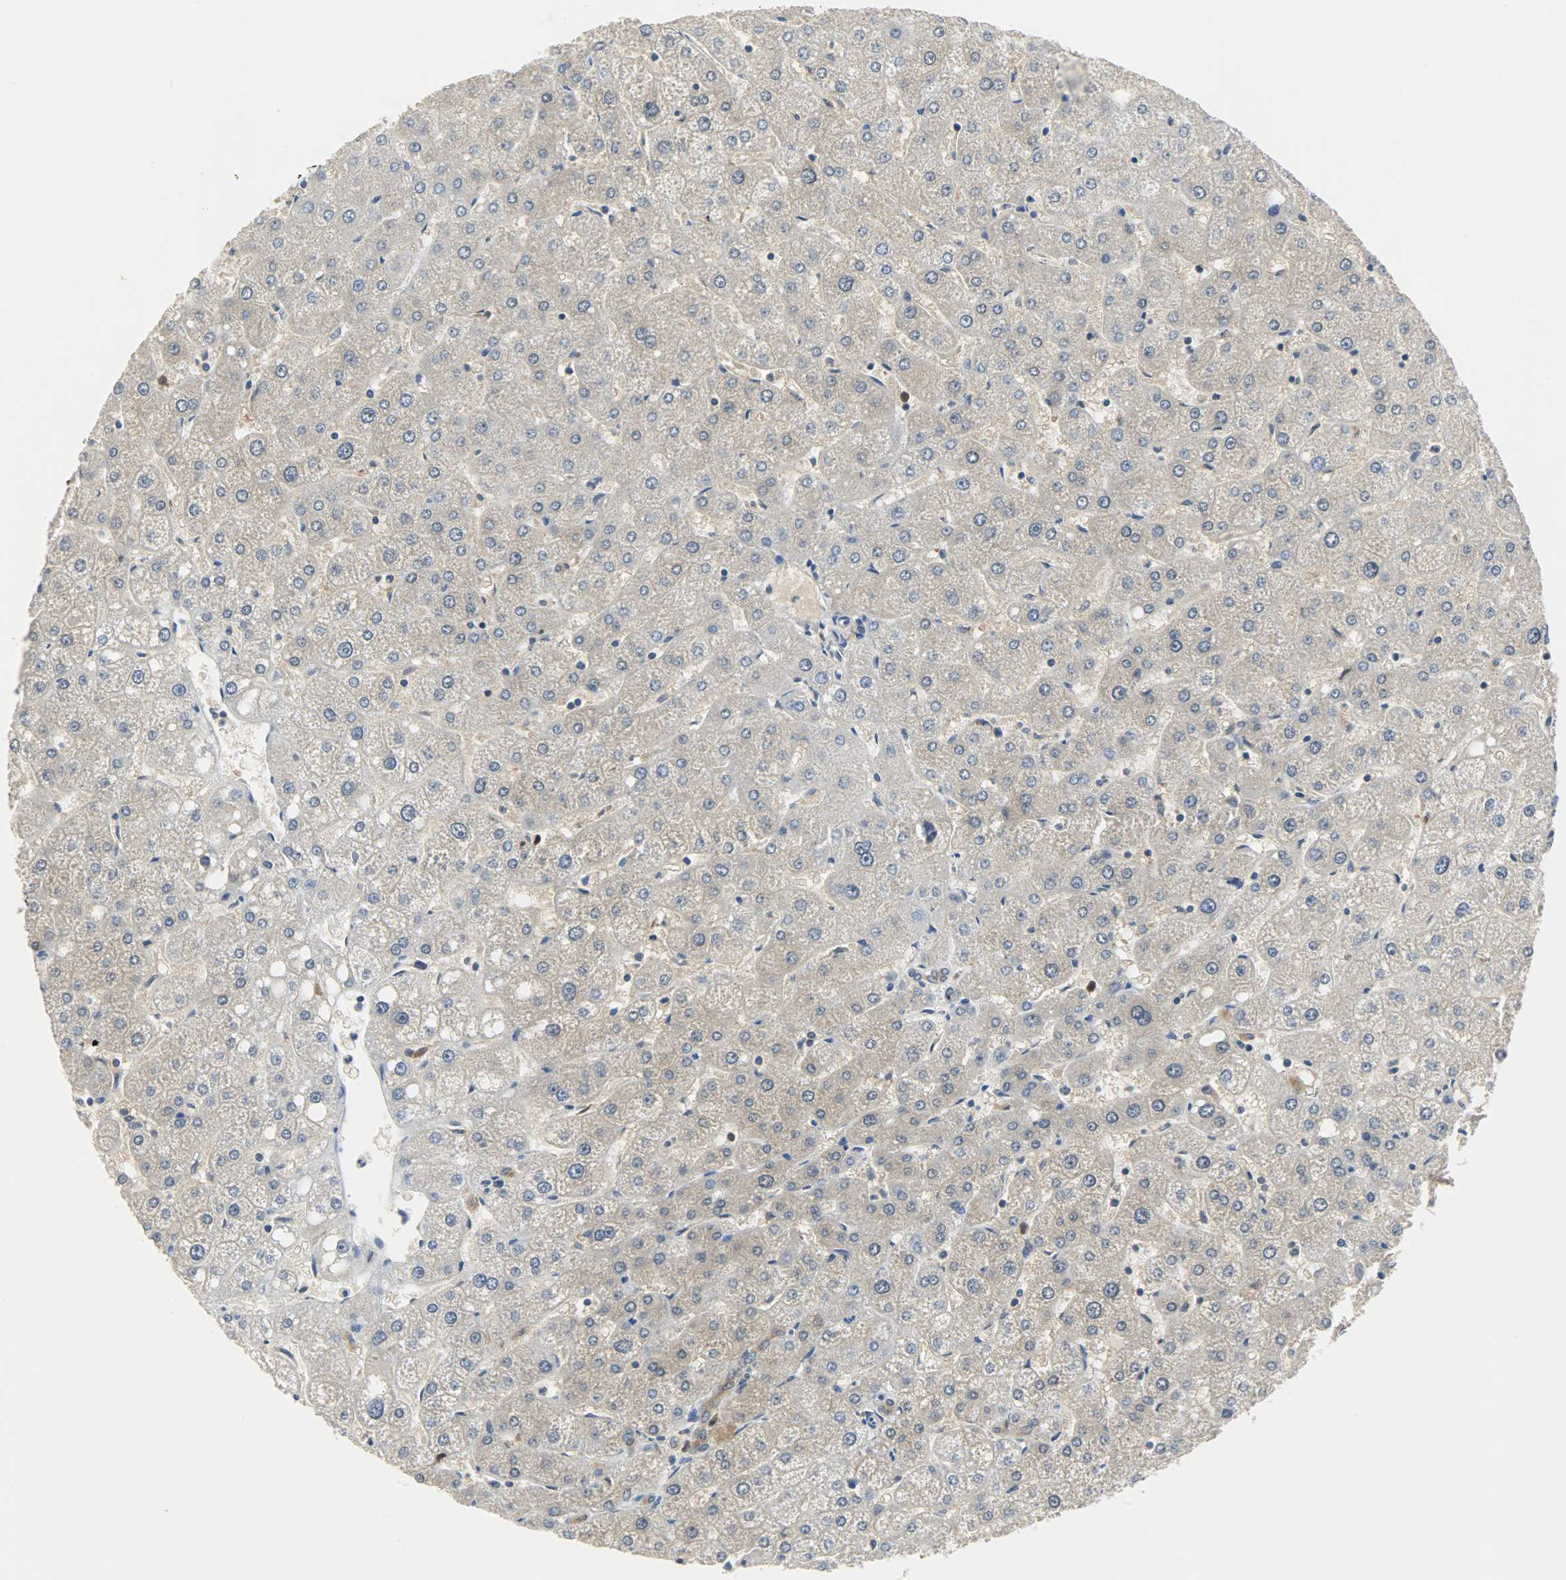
{"staining": {"intensity": "negative", "quantity": "none", "location": "none"}, "tissue": "liver", "cell_type": "Cholangiocytes", "image_type": "normal", "snomed": [{"axis": "morphology", "description": "Normal tissue, NOS"}, {"axis": "topography", "description": "Liver"}], "caption": "Histopathology image shows no protein staining in cholangiocytes of benign liver. (Immunohistochemistry (ihc), brightfield microscopy, high magnification).", "gene": "EIF4EBP1", "patient": {"sex": "male", "age": 67}}